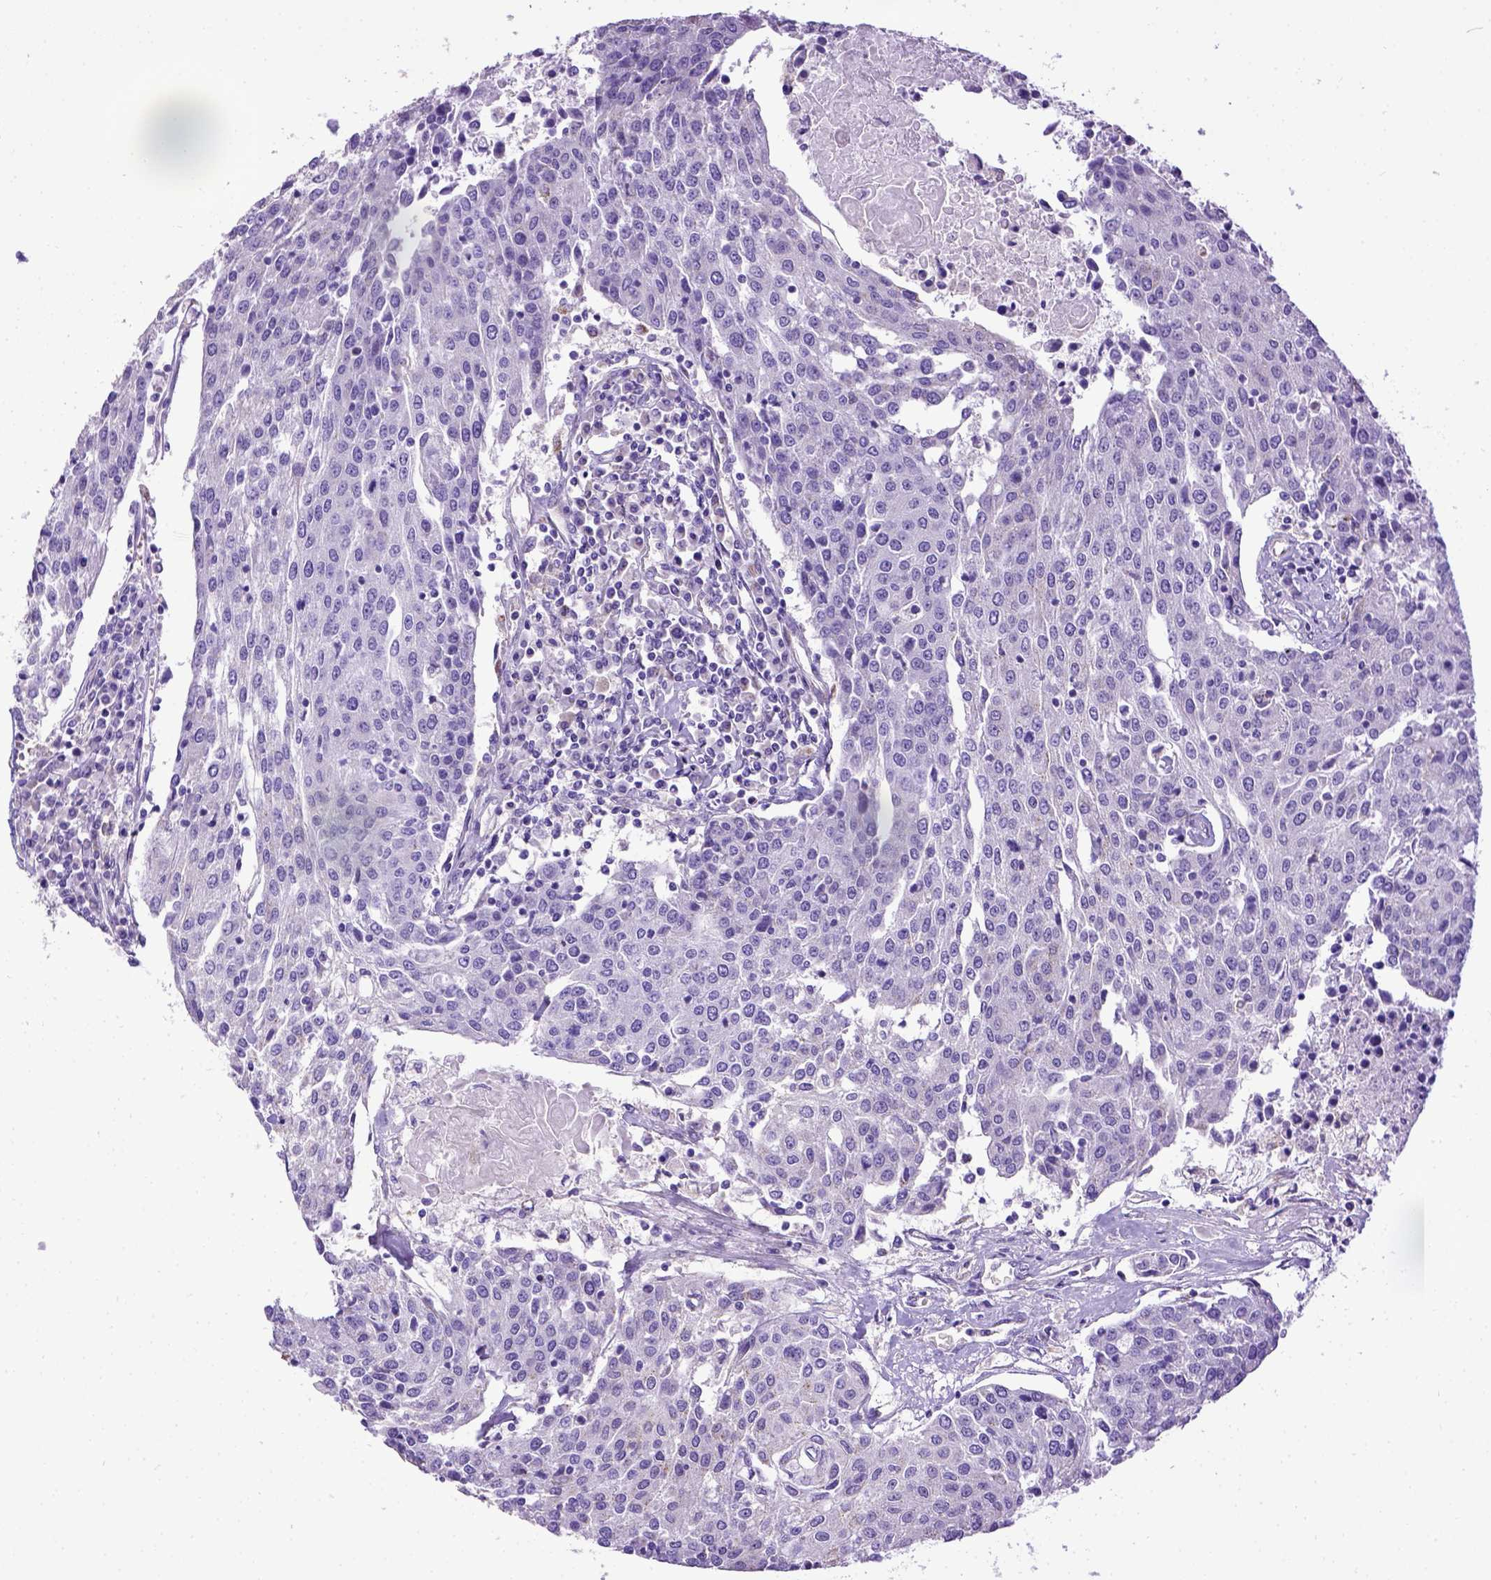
{"staining": {"intensity": "negative", "quantity": "none", "location": "none"}, "tissue": "urothelial cancer", "cell_type": "Tumor cells", "image_type": "cancer", "snomed": [{"axis": "morphology", "description": "Urothelial carcinoma, High grade"}, {"axis": "topography", "description": "Urinary bladder"}], "caption": "Tumor cells show no significant positivity in urothelial carcinoma (high-grade).", "gene": "SPEF1", "patient": {"sex": "female", "age": 85}}